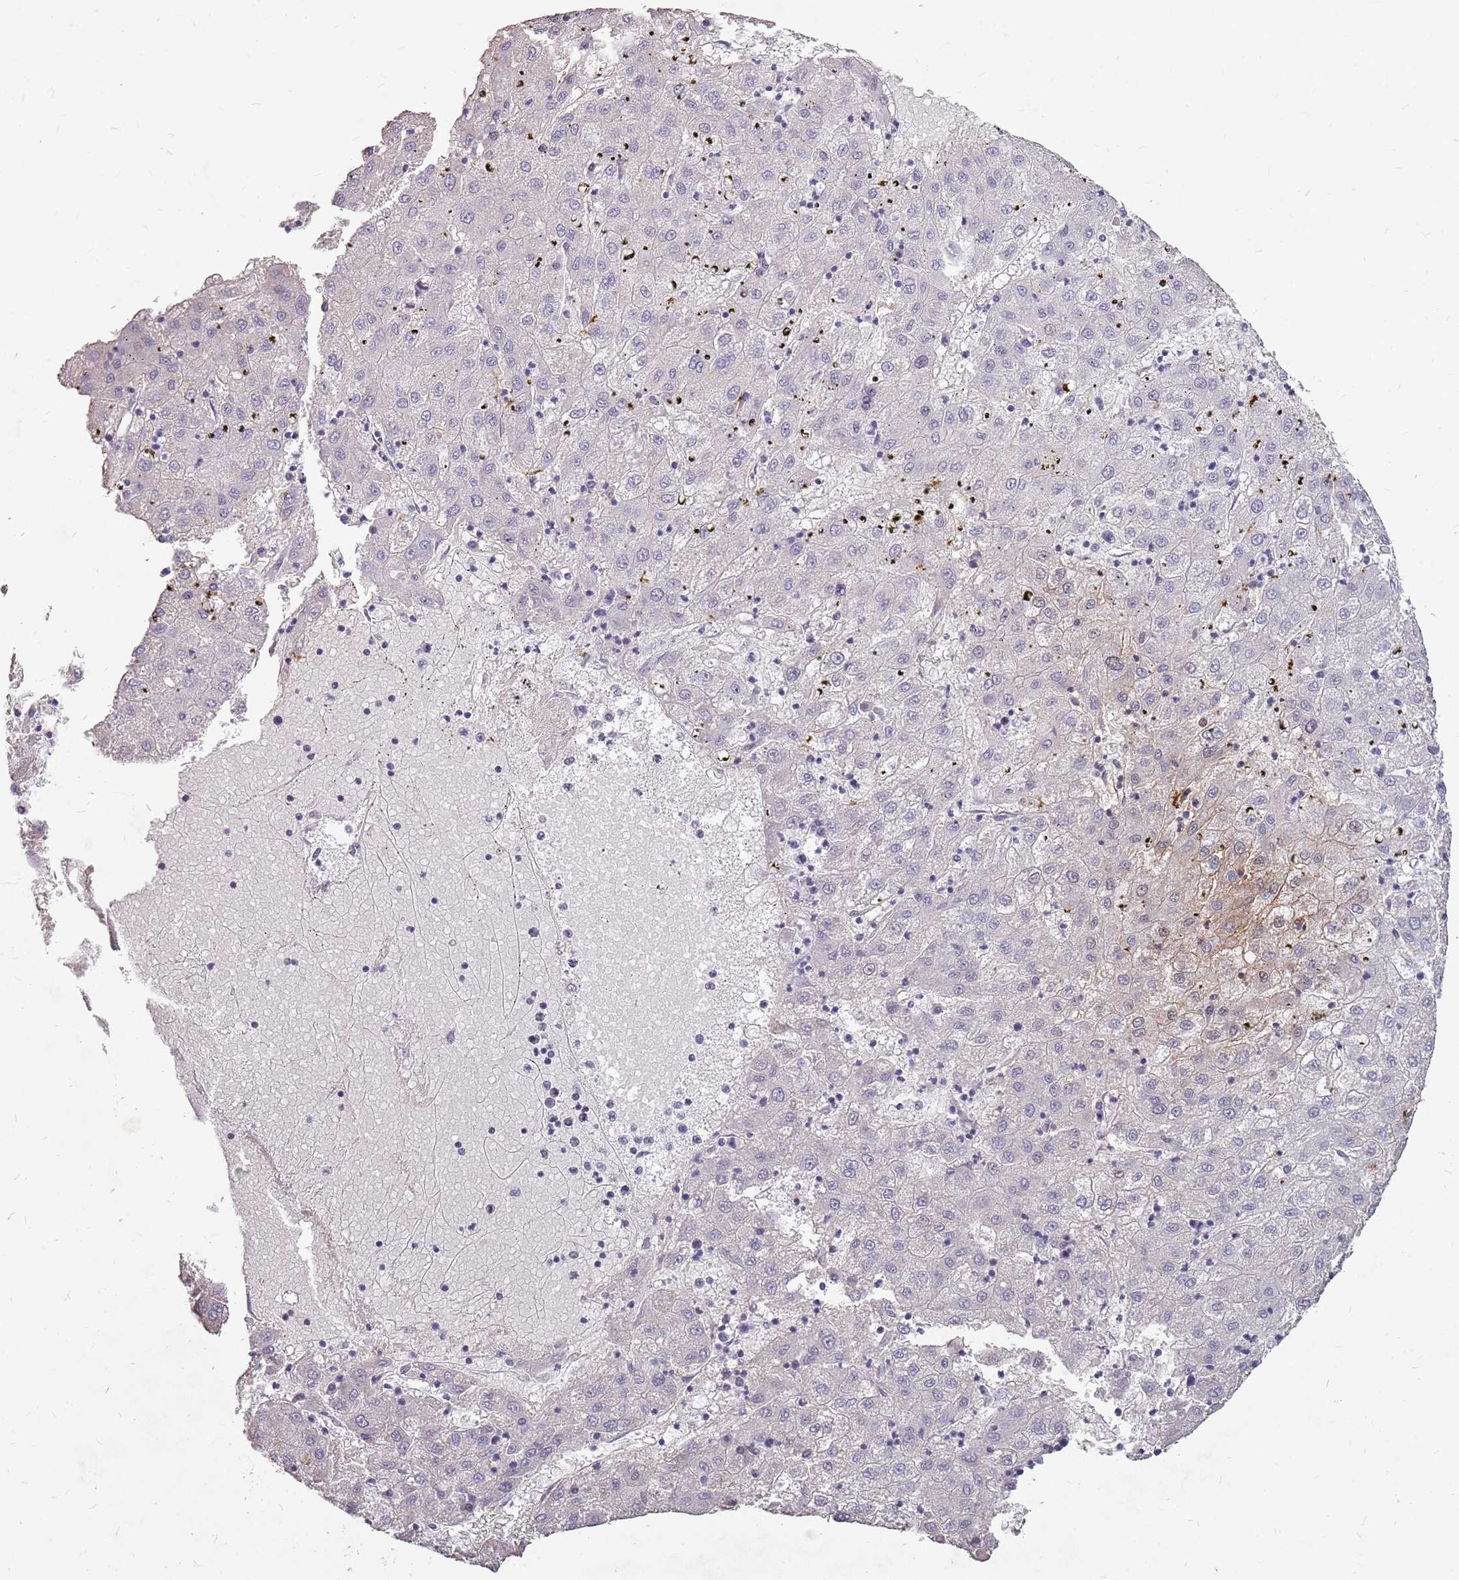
{"staining": {"intensity": "negative", "quantity": "none", "location": "none"}, "tissue": "liver cancer", "cell_type": "Tumor cells", "image_type": "cancer", "snomed": [{"axis": "morphology", "description": "Carcinoma, Hepatocellular, NOS"}, {"axis": "topography", "description": "Liver"}], "caption": "Tumor cells are negative for protein expression in human hepatocellular carcinoma (liver).", "gene": "NEK6", "patient": {"sex": "male", "age": 72}}